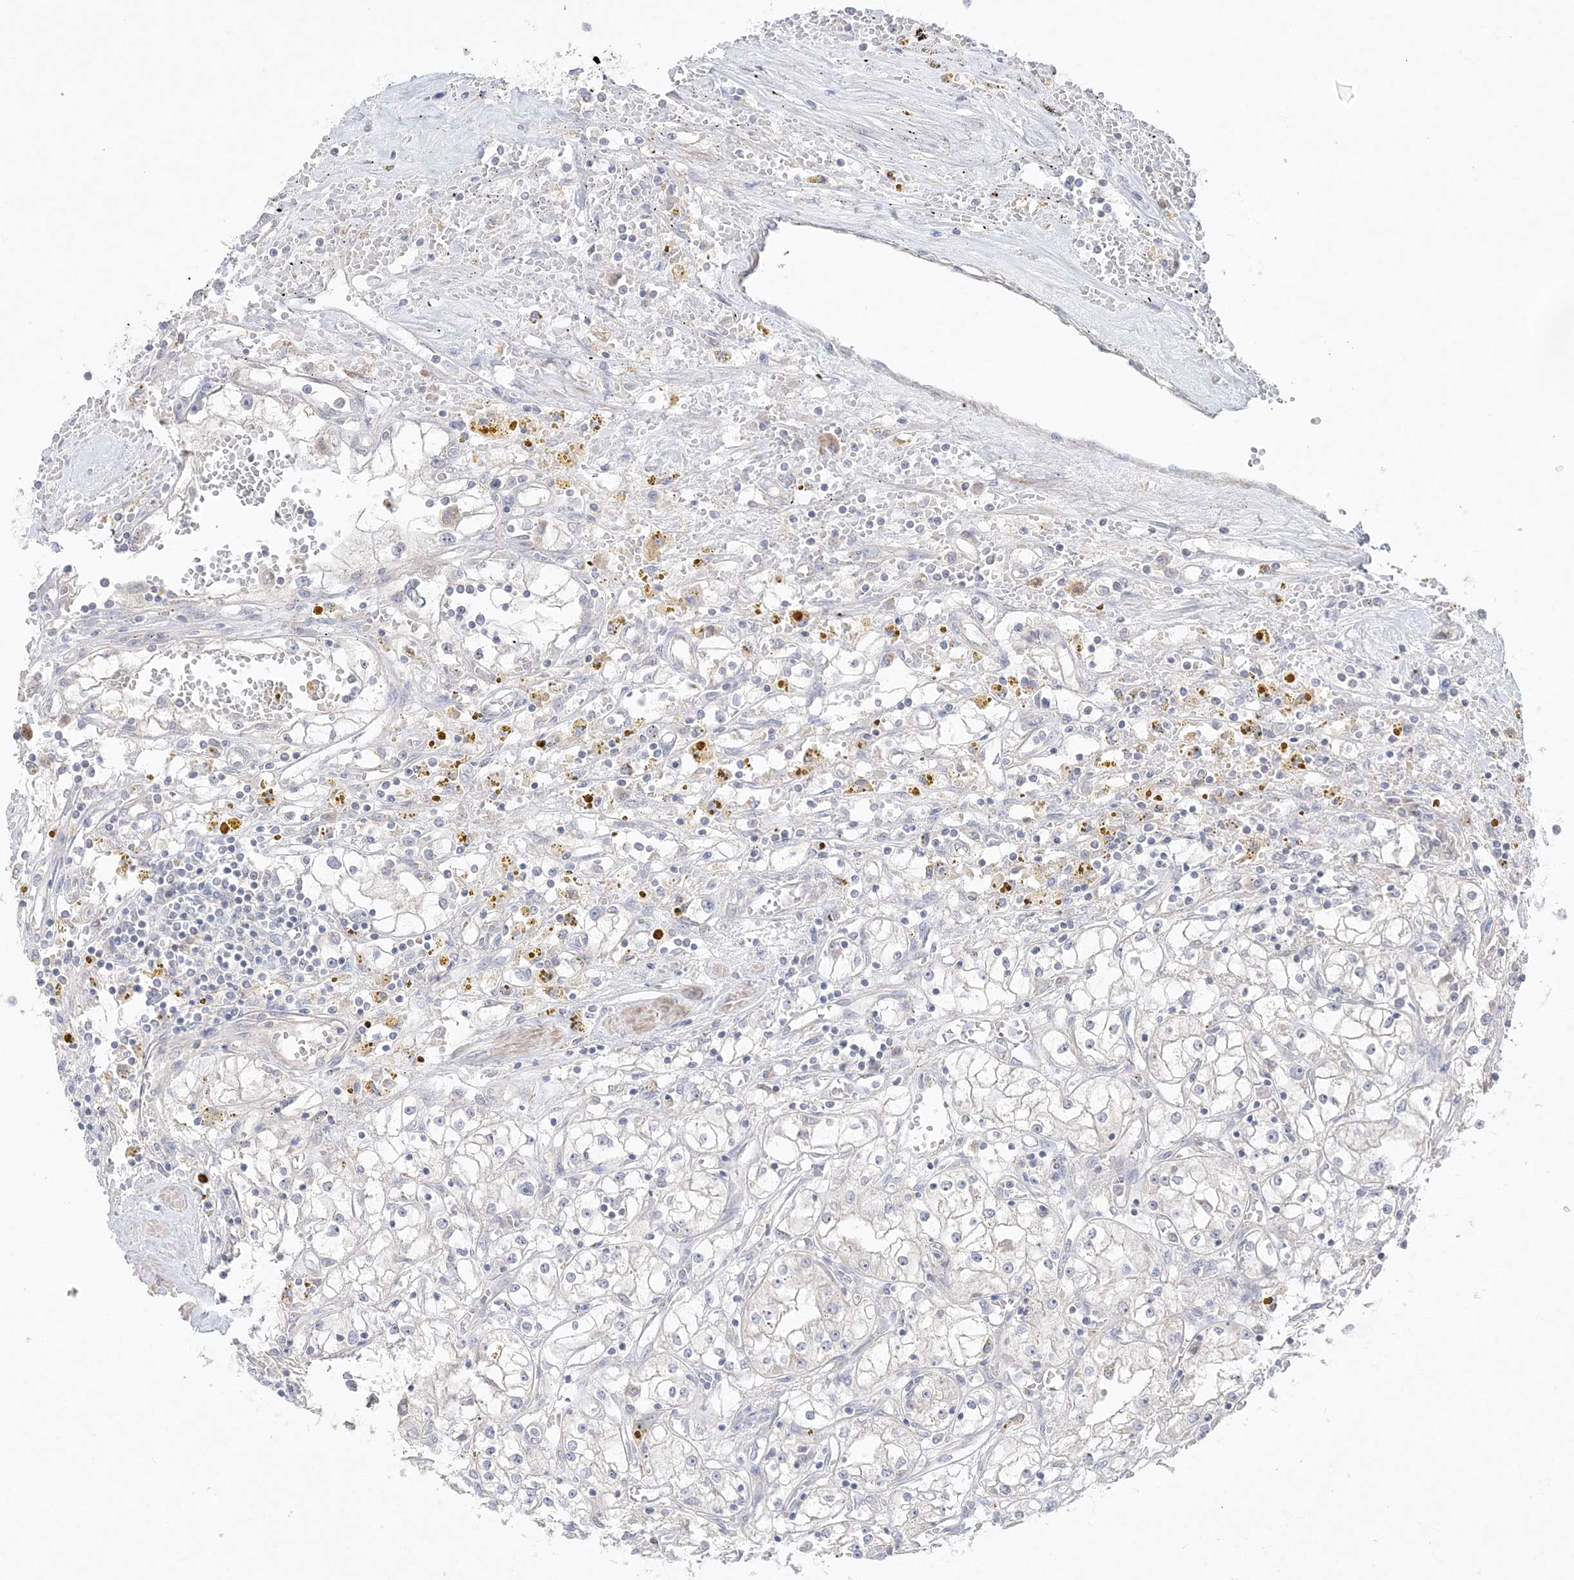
{"staining": {"intensity": "negative", "quantity": "none", "location": "none"}, "tissue": "renal cancer", "cell_type": "Tumor cells", "image_type": "cancer", "snomed": [{"axis": "morphology", "description": "Adenocarcinoma, NOS"}, {"axis": "topography", "description": "Kidney"}], "caption": "Tumor cells show no significant positivity in renal cancer.", "gene": "SH3BP4", "patient": {"sex": "male", "age": 56}}